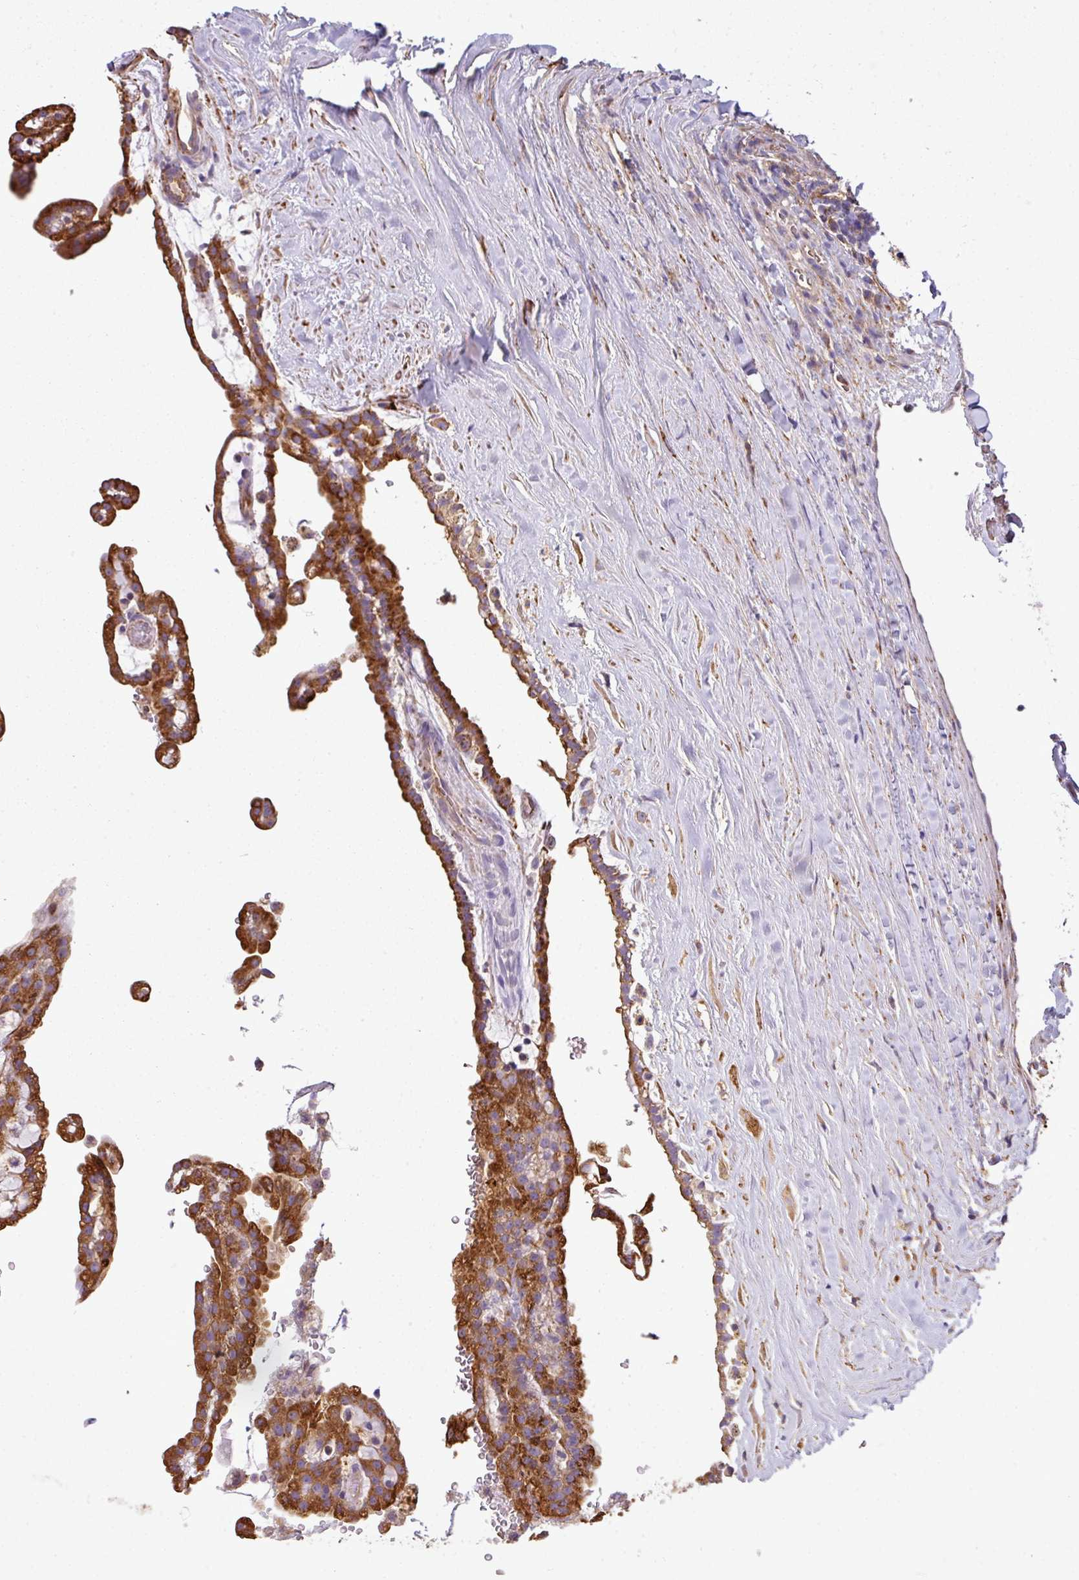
{"staining": {"intensity": "strong", "quantity": ">75%", "location": "cytoplasmic/membranous"}, "tissue": "renal cancer", "cell_type": "Tumor cells", "image_type": "cancer", "snomed": [{"axis": "morphology", "description": "Adenocarcinoma, NOS"}, {"axis": "topography", "description": "Kidney"}], "caption": "Immunohistochemistry (IHC) photomicrograph of renal adenocarcinoma stained for a protein (brown), which shows high levels of strong cytoplasmic/membranous expression in about >75% of tumor cells.", "gene": "XNDC1N", "patient": {"sex": "male", "age": 63}}